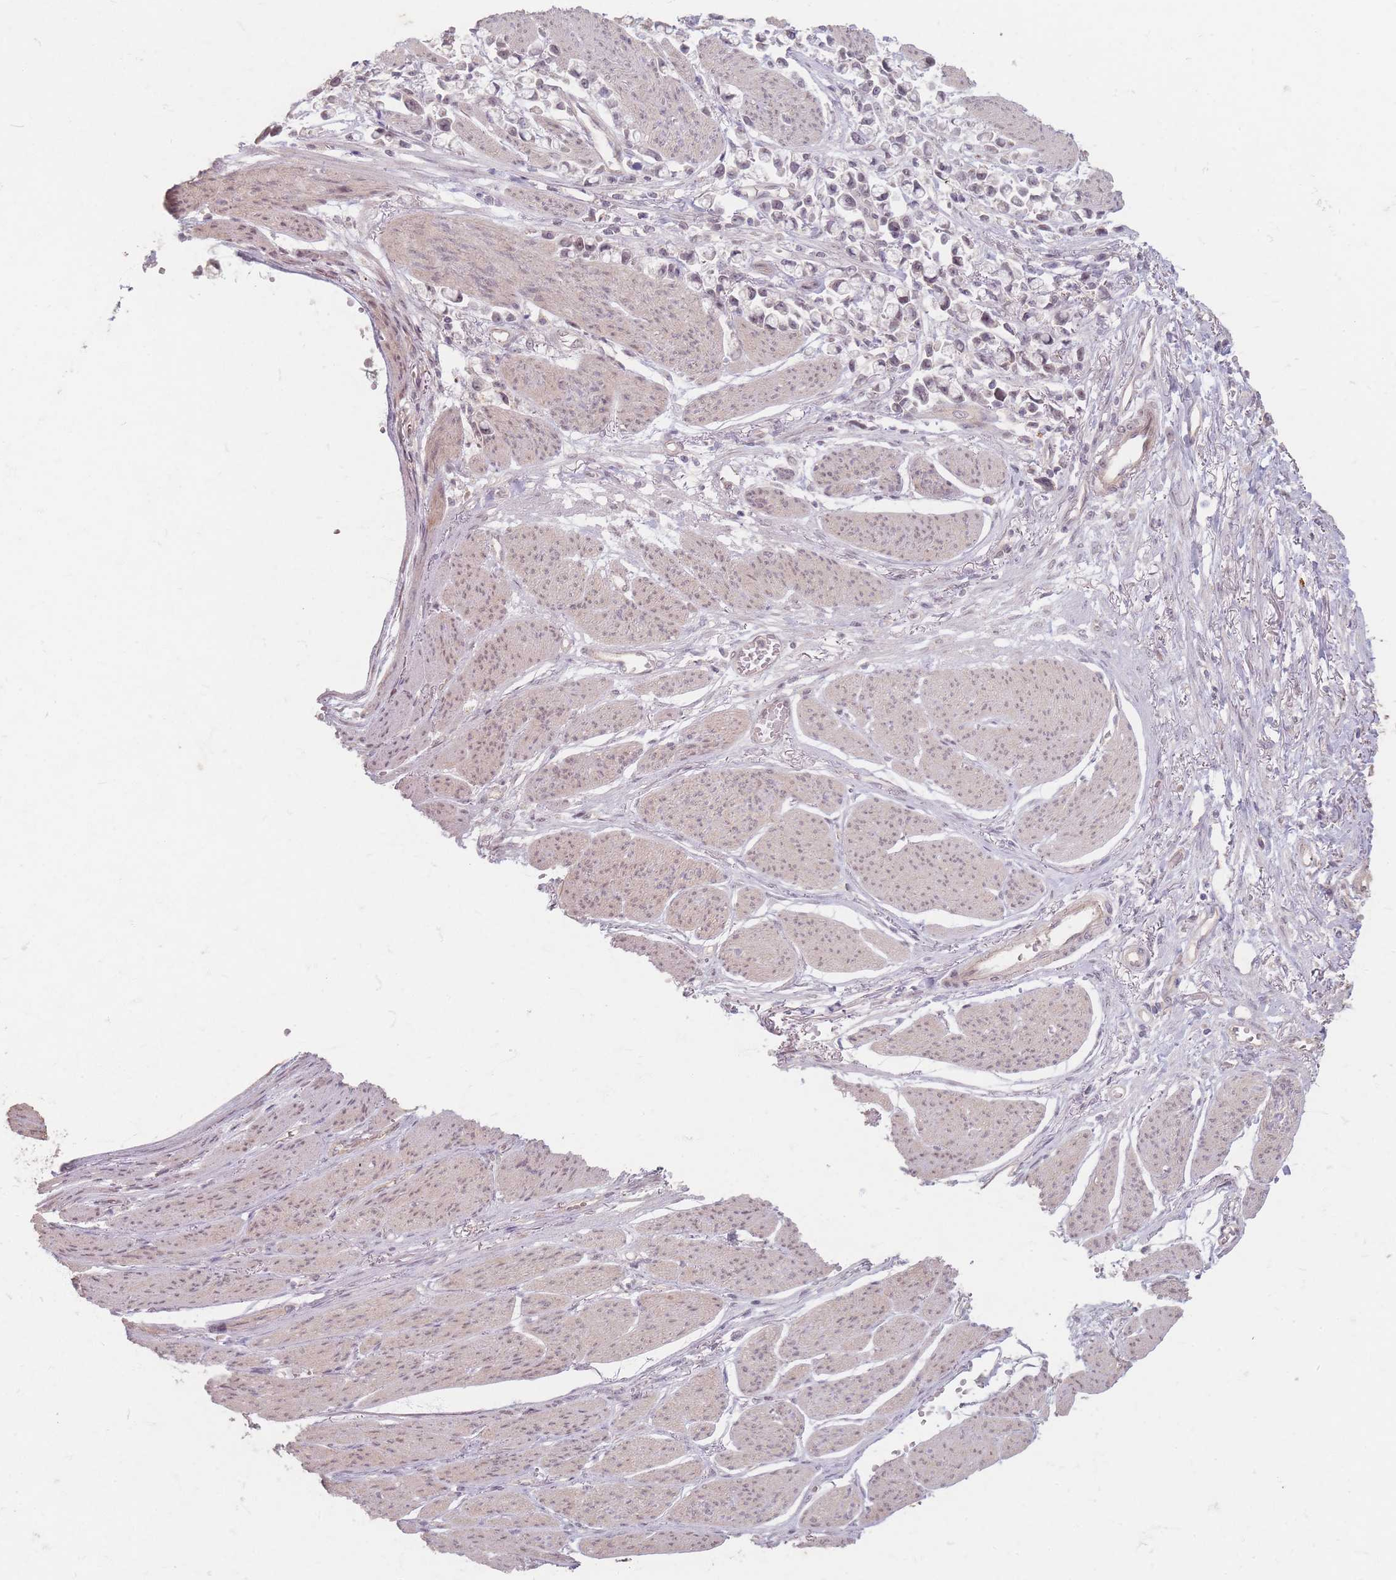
{"staining": {"intensity": "negative", "quantity": "none", "location": "none"}, "tissue": "stomach cancer", "cell_type": "Tumor cells", "image_type": "cancer", "snomed": [{"axis": "morphology", "description": "Adenocarcinoma, NOS"}, {"axis": "topography", "description": "Stomach"}], "caption": "The immunohistochemistry image has no significant expression in tumor cells of stomach cancer tissue. (DAB immunohistochemistry (IHC), high magnification).", "gene": "GABRA6", "patient": {"sex": "female", "age": 81}}